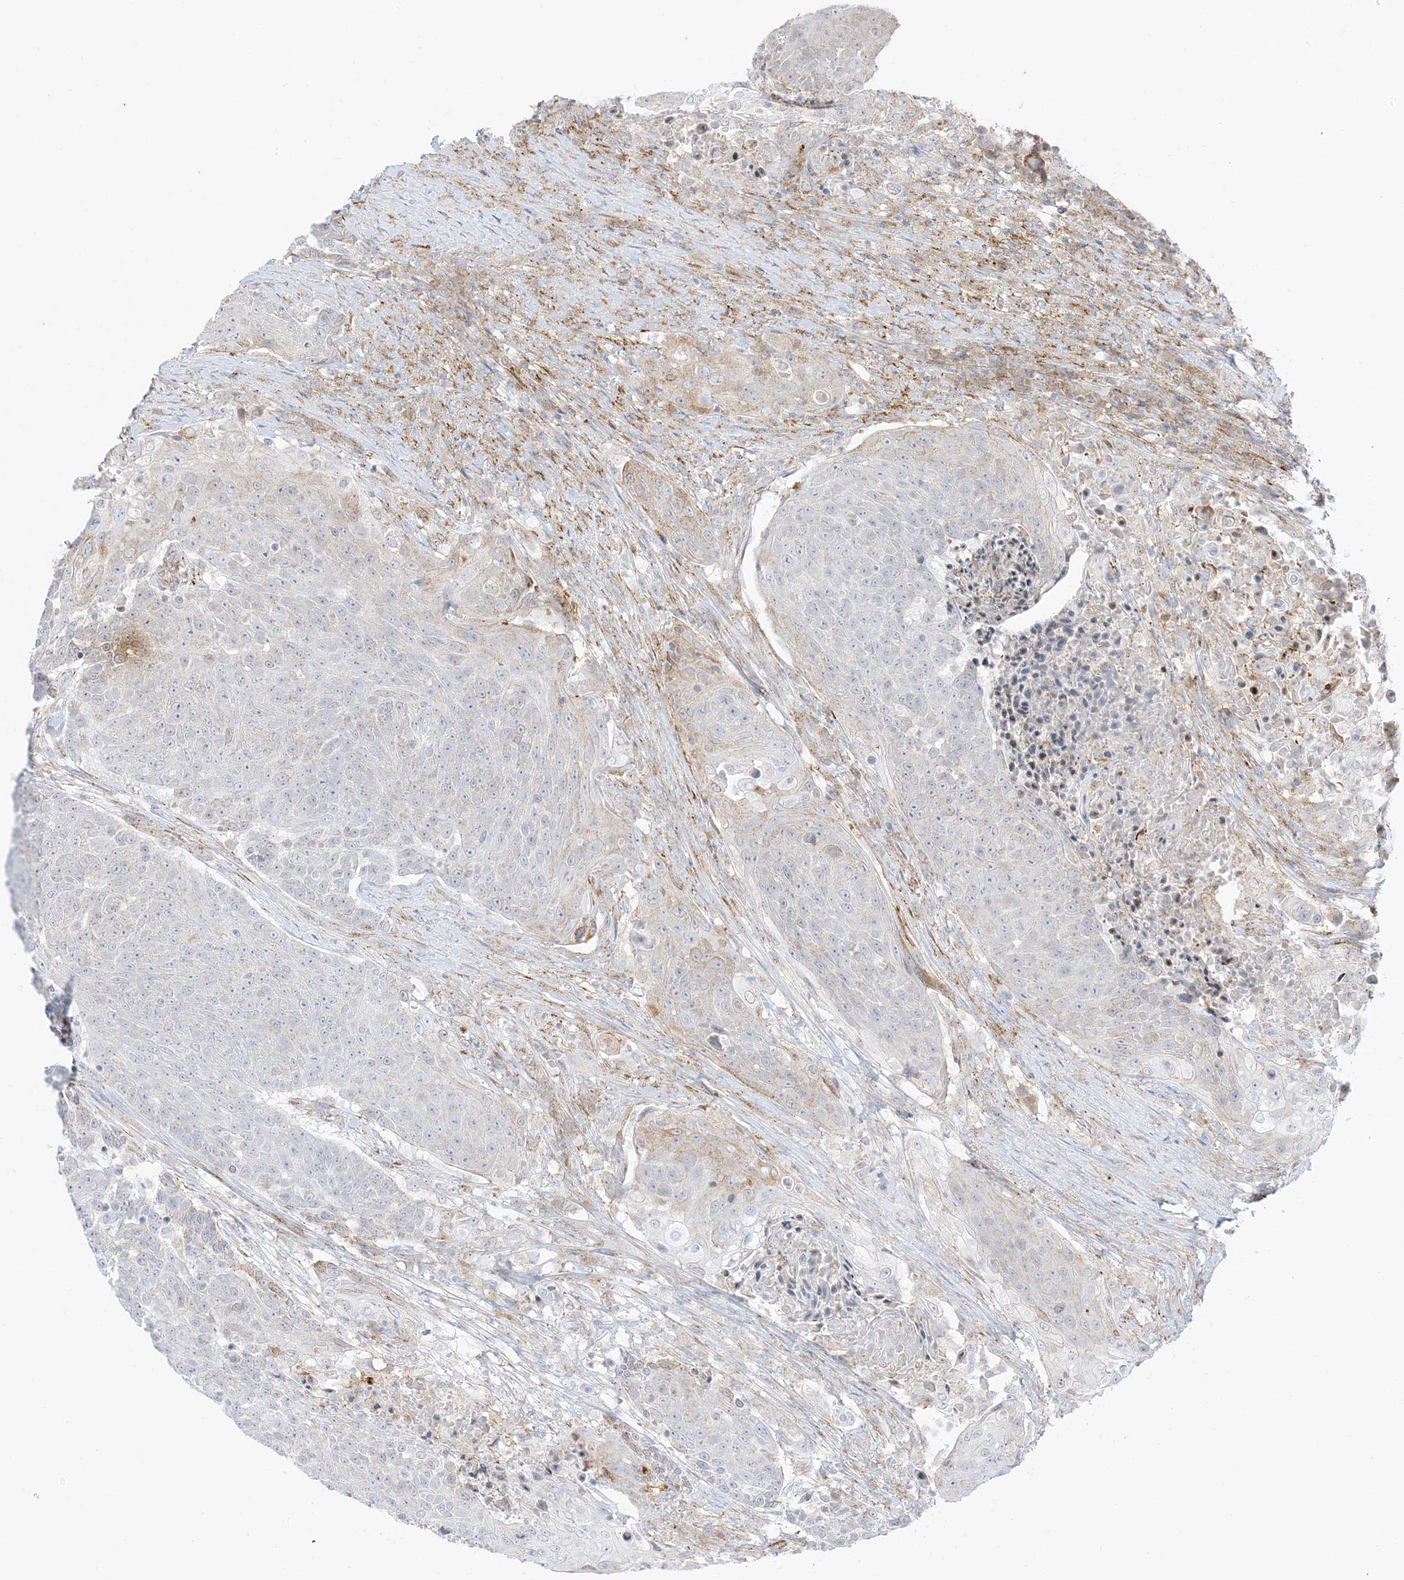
{"staining": {"intensity": "negative", "quantity": "none", "location": "none"}, "tissue": "urothelial cancer", "cell_type": "Tumor cells", "image_type": "cancer", "snomed": [{"axis": "morphology", "description": "Urothelial carcinoma, High grade"}, {"axis": "topography", "description": "Urinary bladder"}], "caption": "High magnification brightfield microscopy of urothelial cancer stained with DAB (3,3'-diaminobenzidine) (brown) and counterstained with hematoxylin (blue): tumor cells show no significant expression.", "gene": "RAC1", "patient": {"sex": "female", "age": 63}}